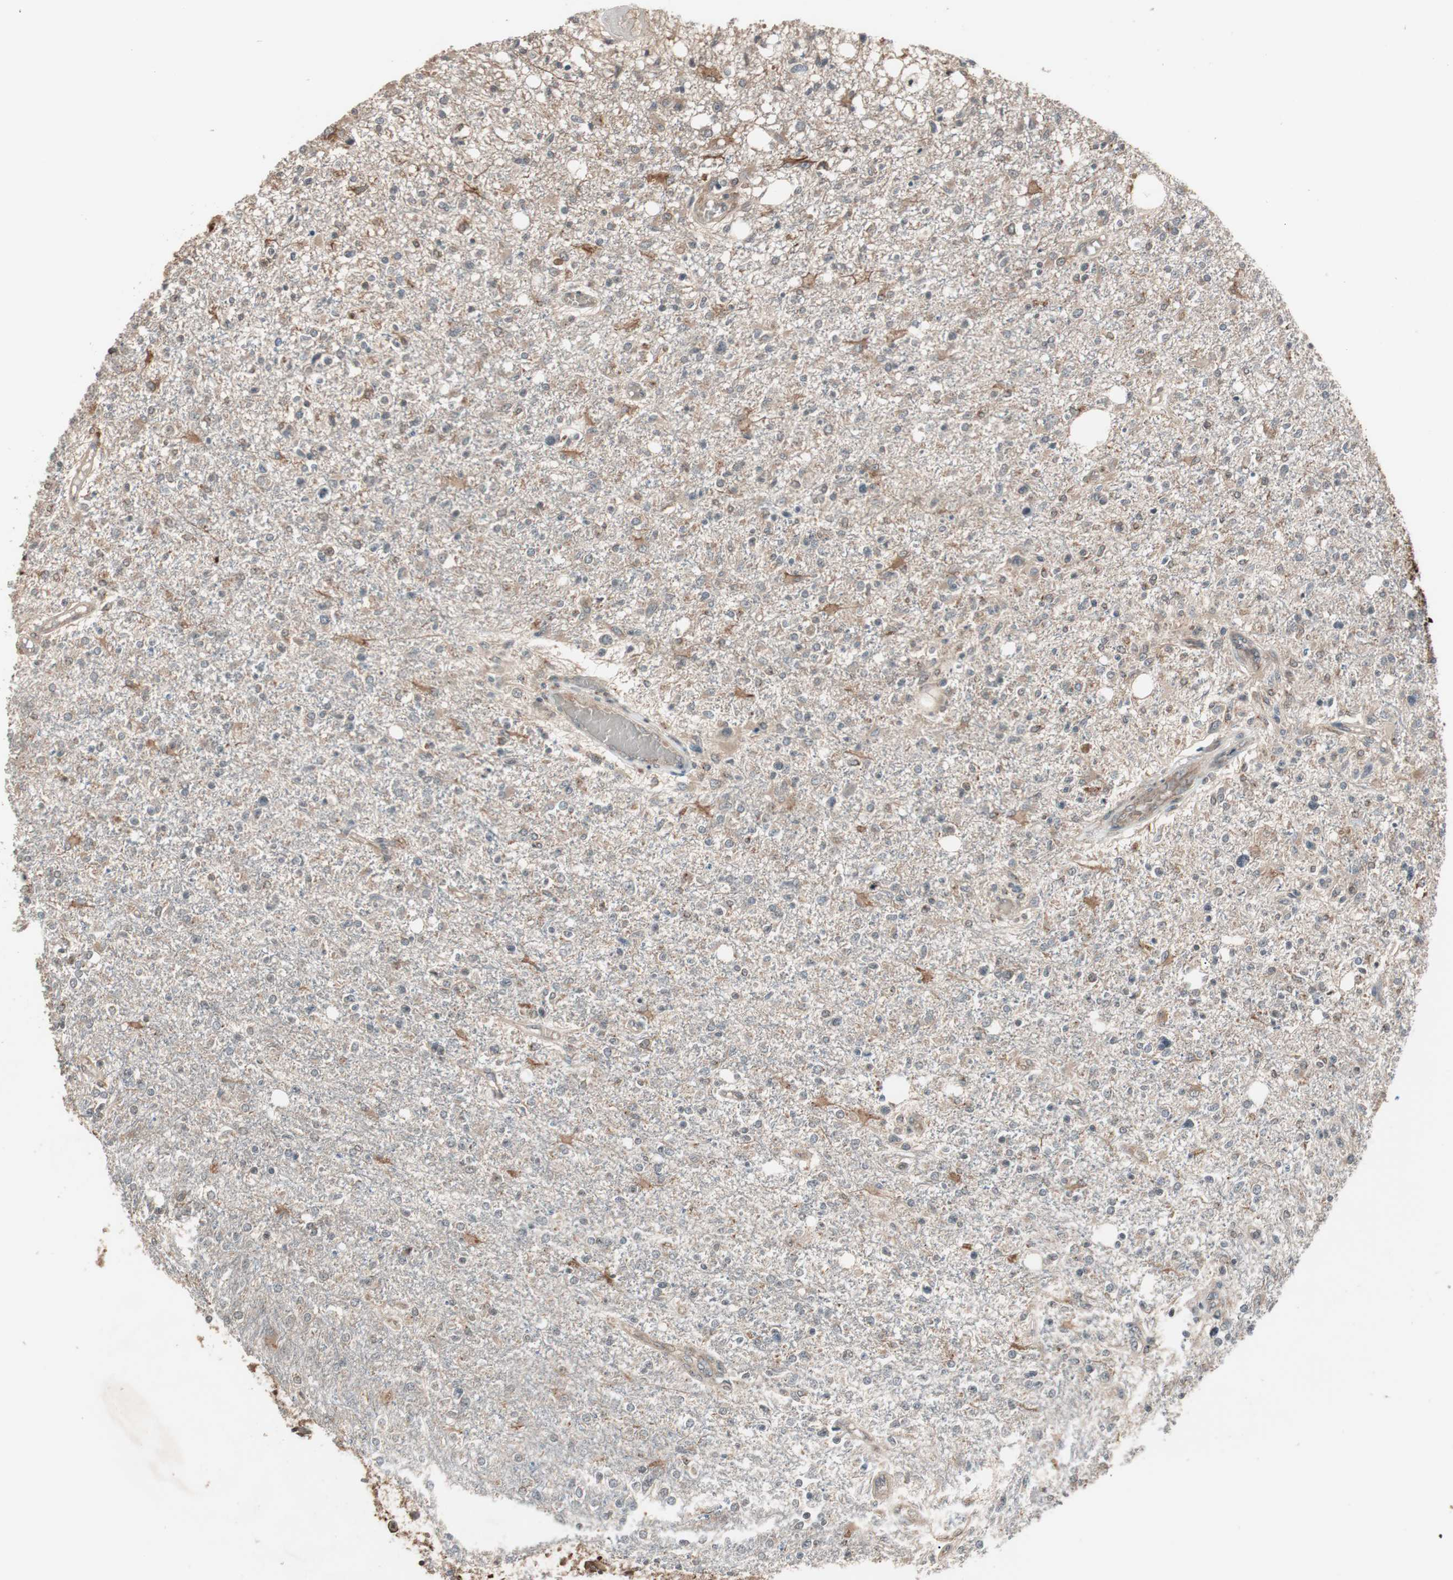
{"staining": {"intensity": "weak", "quantity": ">75%", "location": "cytoplasmic/membranous"}, "tissue": "glioma", "cell_type": "Tumor cells", "image_type": "cancer", "snomed": [{"axis": "morphology", "description": "Glioma, malignant, High grade"}, {"axis": "topography", "description": "Cerebral cortex"}], "caption": "High-power microscopy captured an IHC micrograph of high-grade glioma (malignant), revealing weak cytoplasmic/membranous positivity in about >75% of tumor cells.", "gene": "FBXO5", "patient": {"sex": "male", "age": 76}}